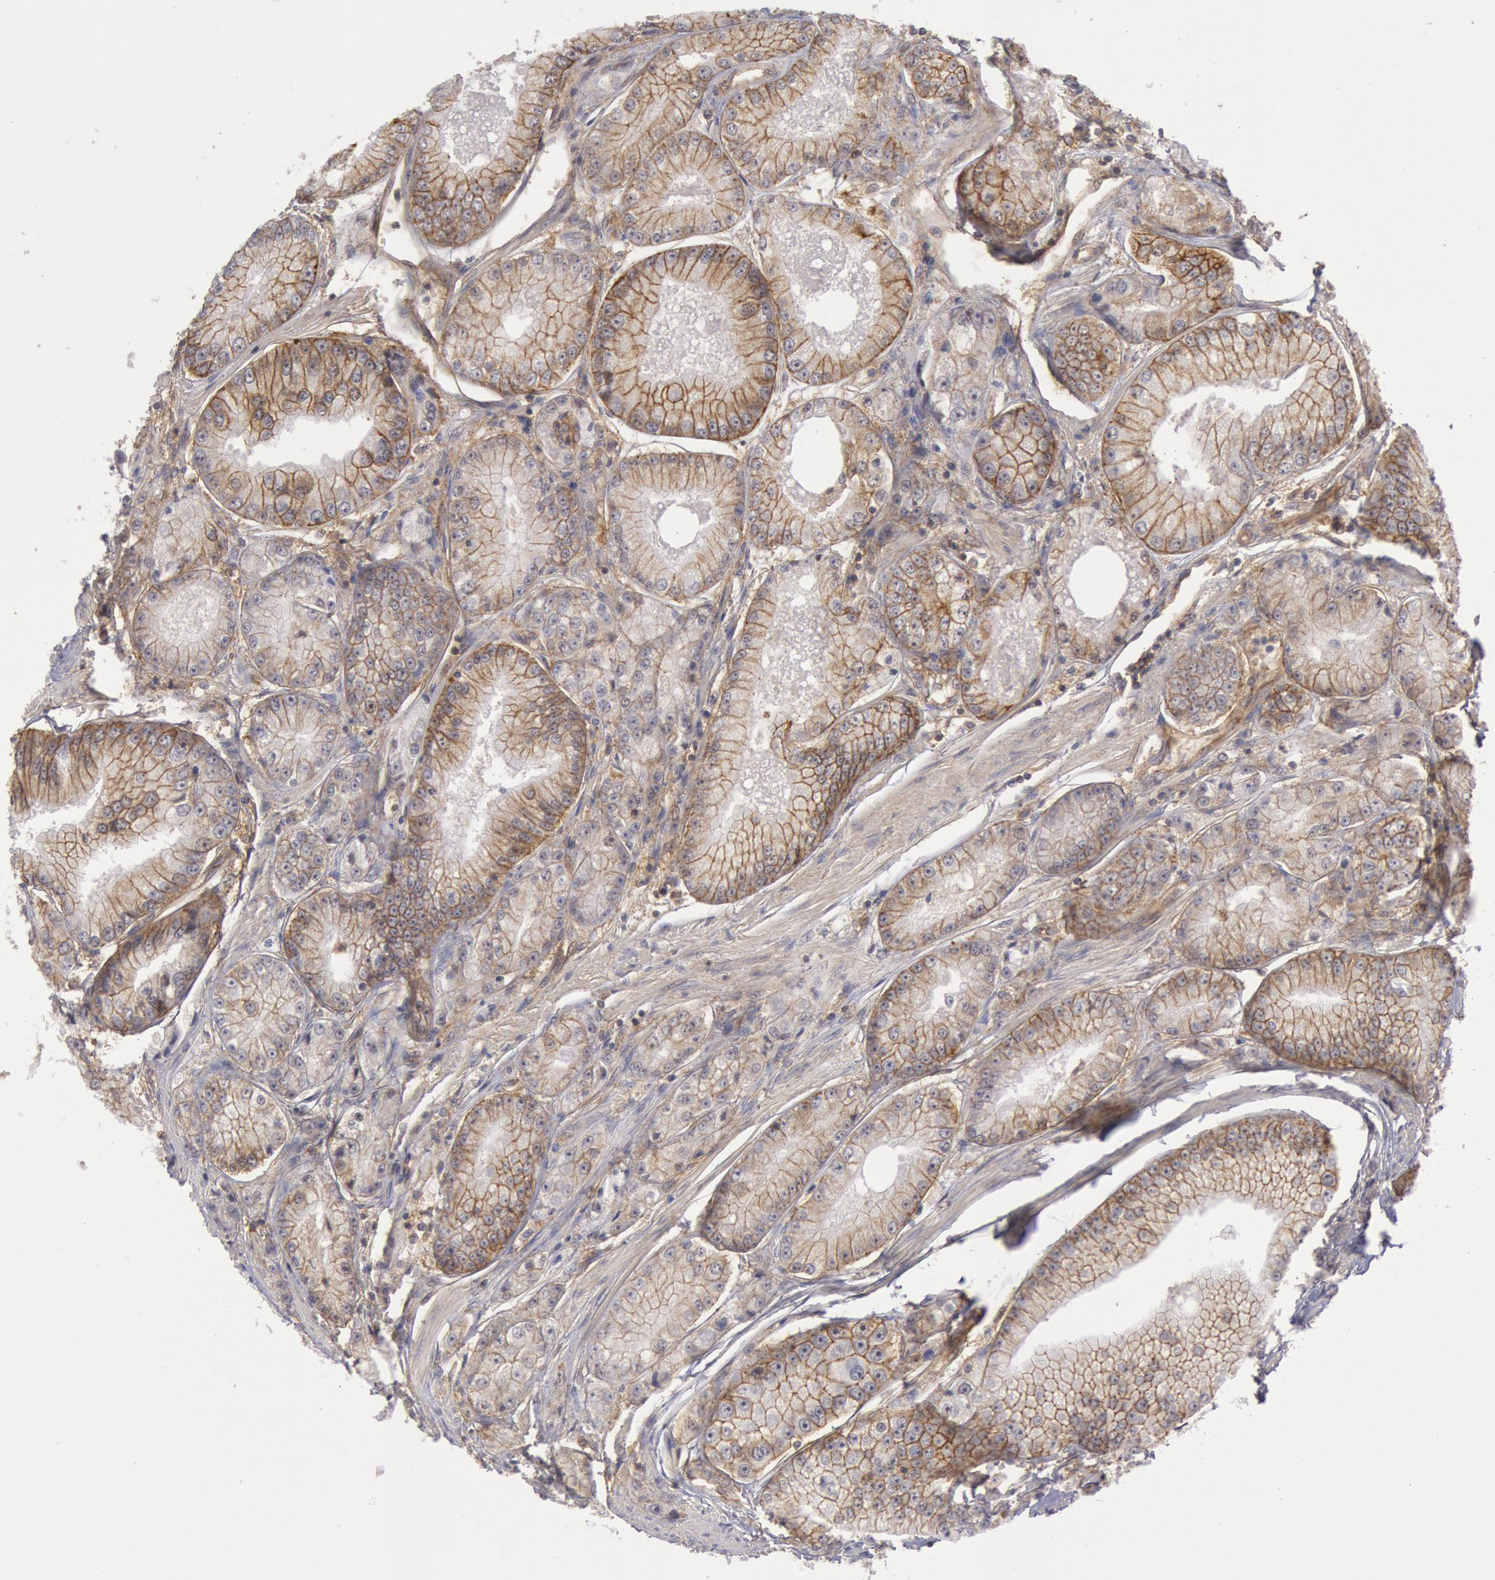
{"staining": {"intensity": "weak", "quantity": ">75%", "location": "cytoplasmic/membranous"}, "tissue": "prostate cancer", "cell_type": "Tumor cells", "image_type": "cancer", "snomed": [{"axis": "morphology", "description": "Adenocarcinoma, Medium grade"}, {"axis": "topography", "description": "Prostate"}], "caption": "About >75% of tumor cells in human prostate cancer reveal weak cytoplasmic/membranous protein staining as visualized by brown immunohistochemical staining.", "gene": "STX4", "patient": {"sex": "male", "age": 72}}